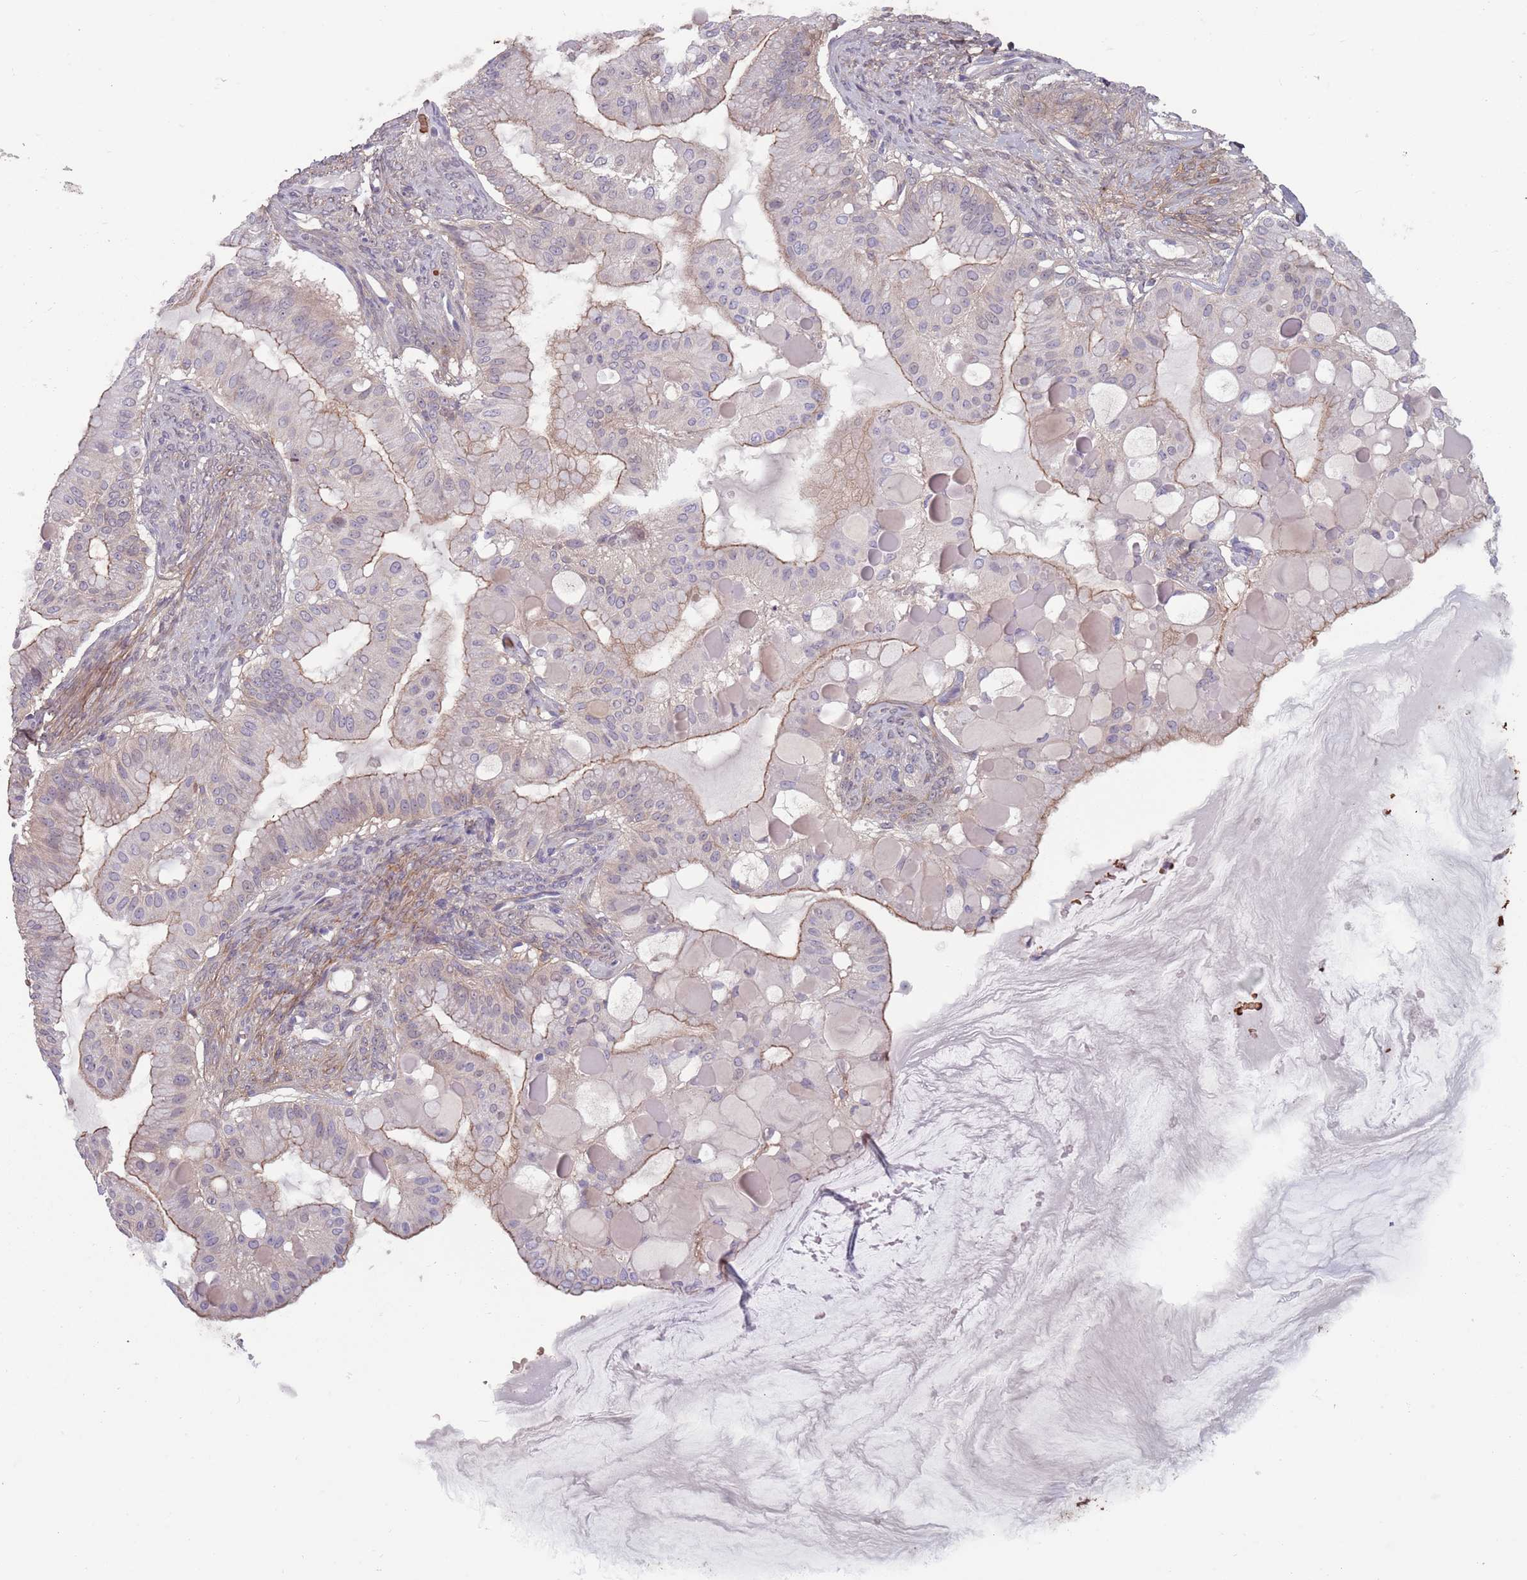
{"staining": {"intensity": "moderate", "quantity": "<25%", "location": "cytoplasmic/membranous"}, "tissue": "ovarian cancer", "cell_type": "Tumor cells", "image_type": "cancer", "snomed": [{"axis": "morphology", "description": "Cystadenocarcinoma, mucinous, NOS"}, {"axis": "topography", "description": "Ovary"}], "caption": "Tumor cells demonstrate low levels of moderate cytoplasmic/membranous staining in about <25% of cells in human ovarian mucinous cystadenocarcinoma.", "gene": "CLNS1A", "patient": {"sex": "female", "age": 61}}